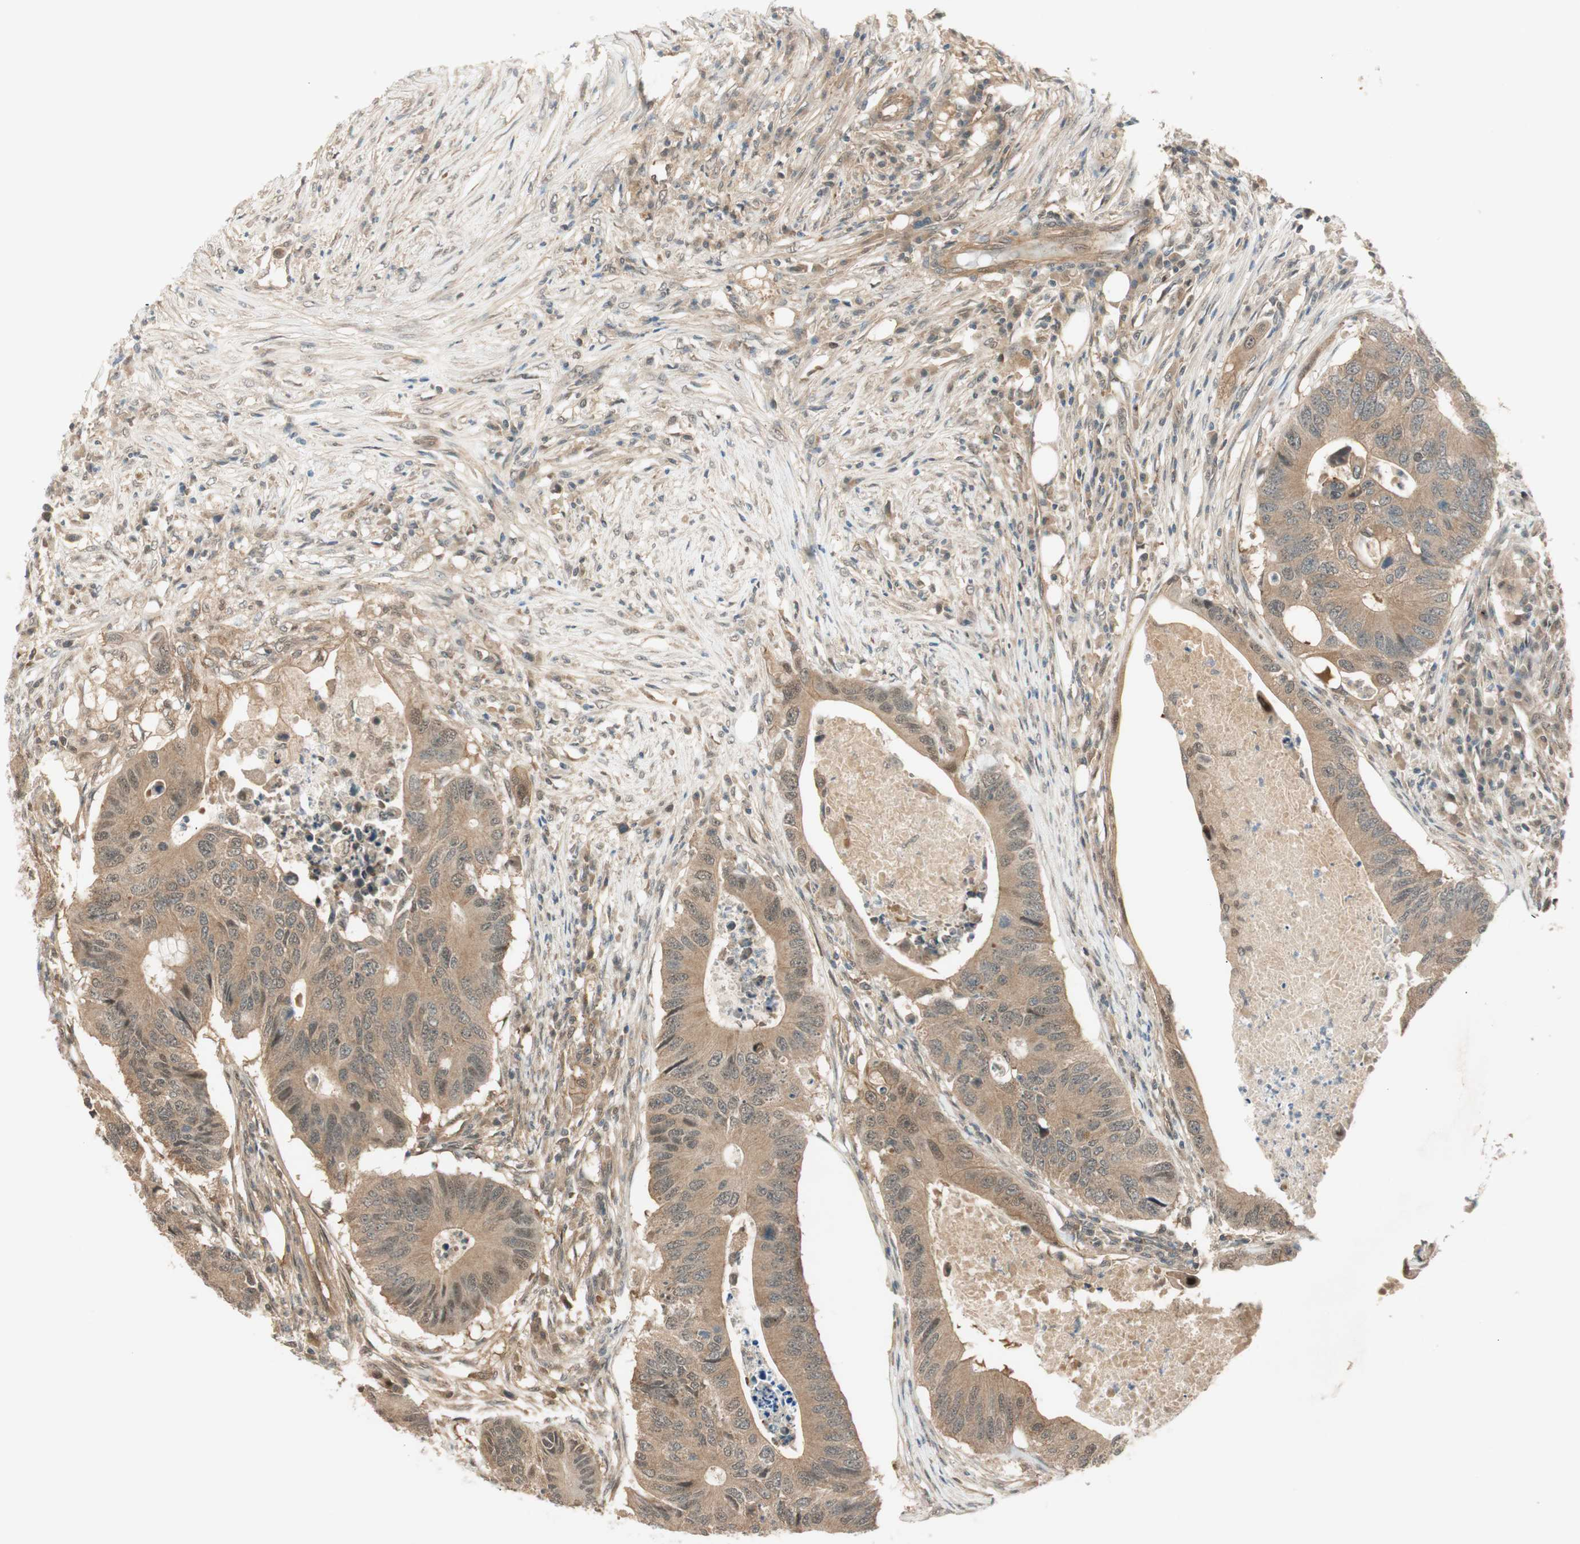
{"staining": {"intensity": "moderate", "quantity": ">75%", "location": "cytoplasmic/membranous,nuclear"}, "tissue": "colorectal cancer", "cell_type": "Tumor cells", "image_type": "cancer", "snomed": [{"axis": "morphology", "description": "Adenocarcinoma, NOS"}, {"axis": "topography", "description": "Colon"}], "caption": "Brown immunohistochemical staining in human adenocarcinoma (colorectal) exhibits moderate cytoplasmic/membranous and nuclear positivity in approximately >75% of tumor cells. (DAB IHC, brown staining for protein, blue staining for nuclei).", "gene": "PSMD8", "patient": {"sex": "male", "age": 71}}